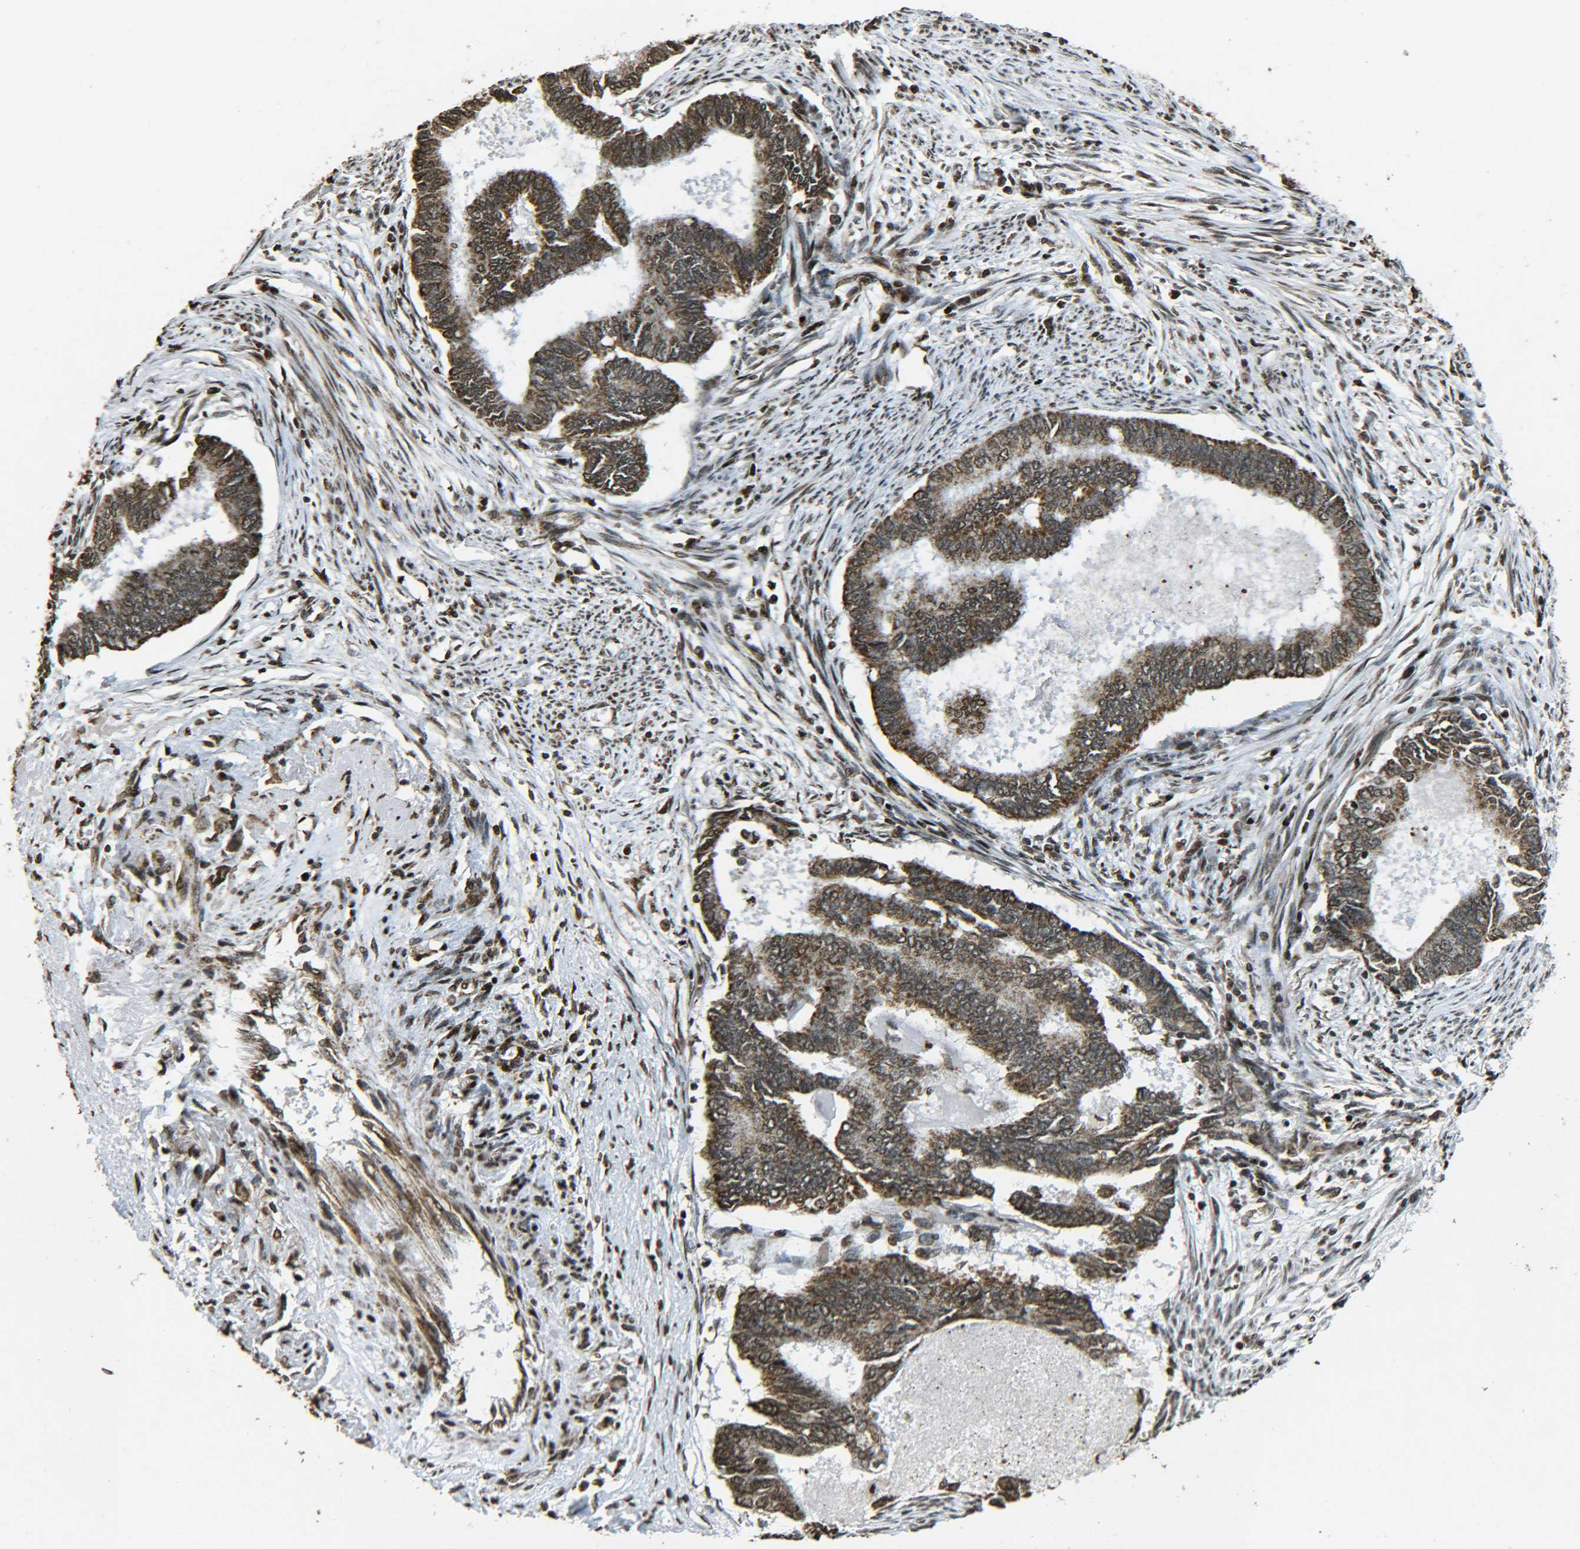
{"staining": {"intensity": "moderate", "quantity": ">75%", "location": "cytoplasmic/membranous,nuclear"}, "tissue": "endometrial cancer", "cell_type": "Tumor cells", "image_type": "cancer", "snomed": [{"axis": "morphology", "description": "Adenocarcinoma, NOS"}, {"axis": "topography", "description": "Endometrium"}], "caption": "This is a histology image of immunohistochemistry (IHC) staining of endometrial cancer (adenocarcinoma), which shows moderate expression in the cytoplasmic/membranous and nuclear of tumor cells.", "gene": "NEUROG2", "patient": {"sex": "female", "age": 86}}